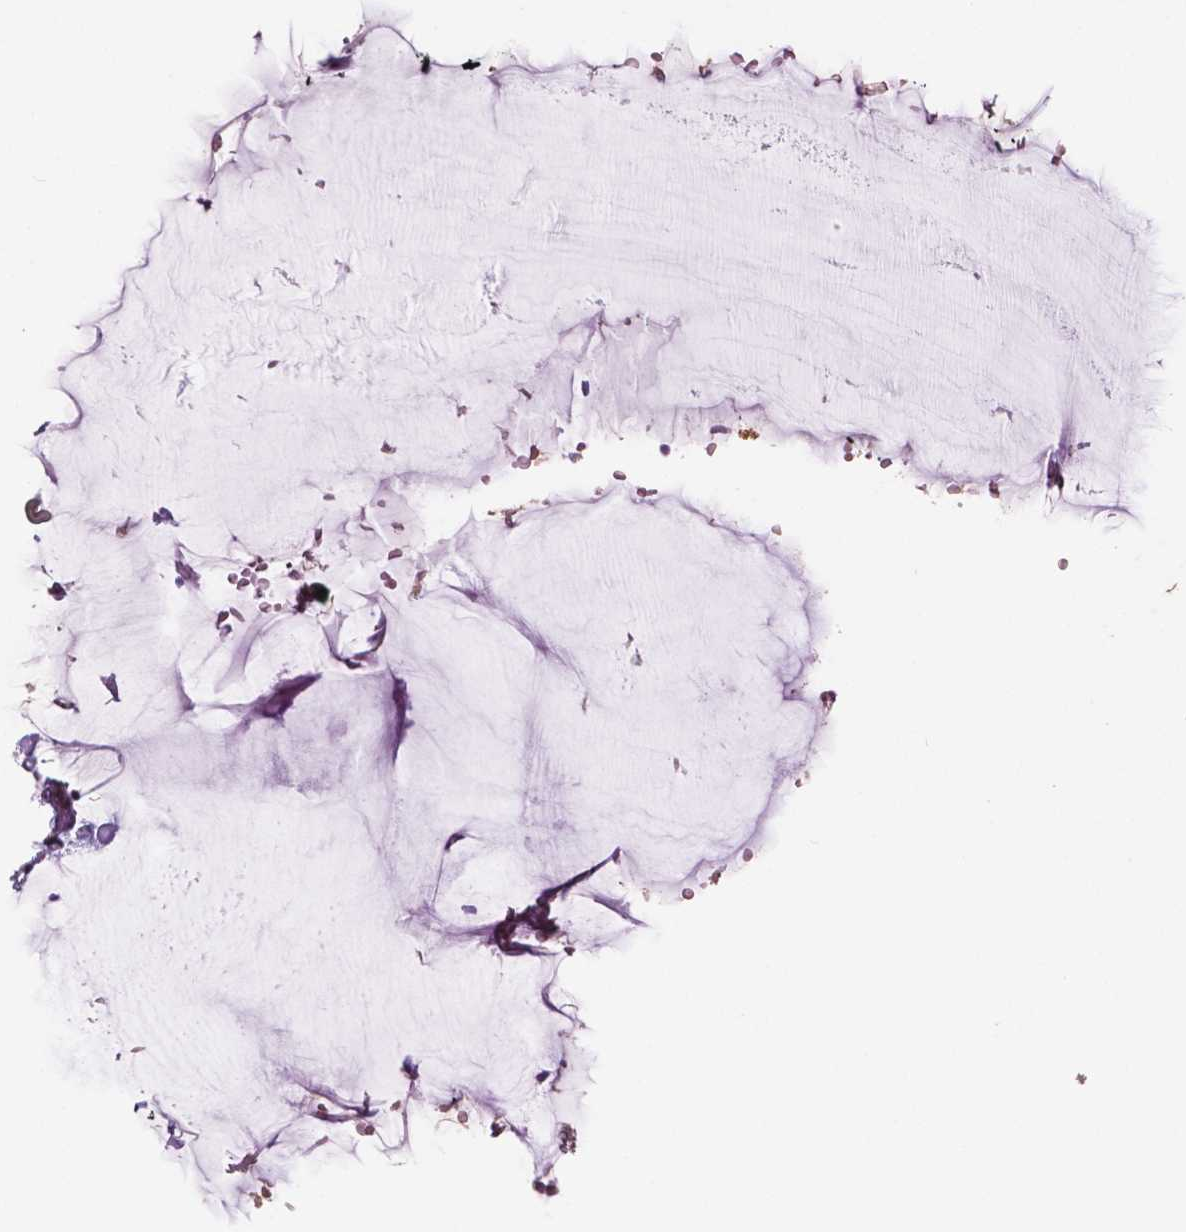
{"staining": {"intensity": "negative", "quantity": "none", "location": "none"}, "tissue": "gallbladder", "cell_type": "Glandular cells", "image_type": "normal", "snomed": [{"axis": "morphology", "description": "Normal tissue, NOS"}, {"axis": "topography", "description": "Gallbladder"}], "caption": "IHC image of unremarkable human gallbladder stained for a protein (brown), which exhibits no expression in glandular cells.", "gene": "NECAB1", "patient": {"sex": "female", "age": 63}}